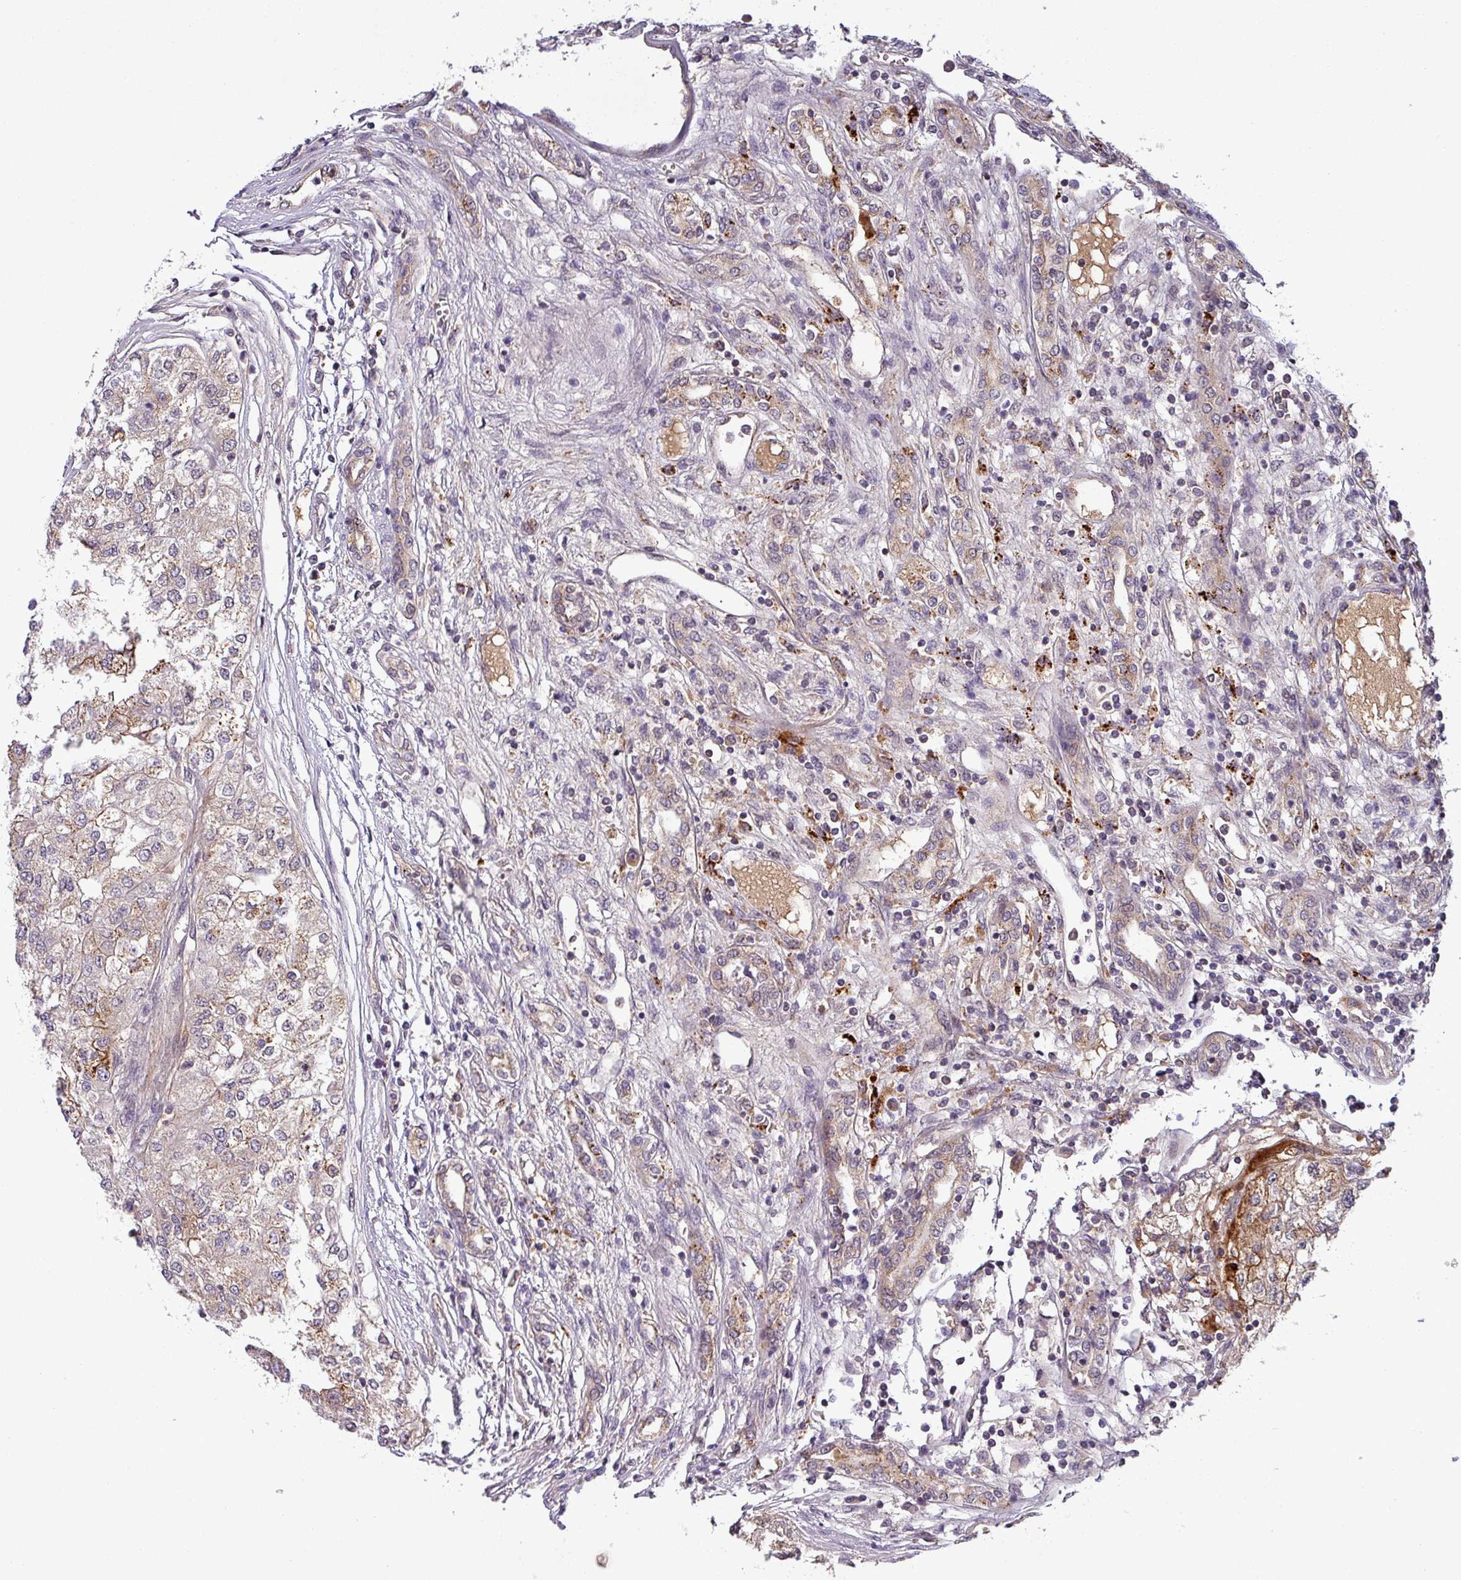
{"staining": {"intensity": "weak", "quantity": "25%-75%", "location": "cytoplasmic/membranous"}, "tissue": "renal cancer", "cell_type": "Tumor cells", "image_type": "cancer", "snomed": [{"axis": "morphology", "description": "Adenocarcinoma, NOS"}, {"axis": "topography", "description": "Kidney"}], "caption": "Approximately 25%-75% of tumor cells in adenocarcinoma (renal) show weak cytoplasmic/membranous protein positivity as visualized by brown immunohistochemical staining.", "gene": "PUS1", "patient": {"sex": "female", "age": 54}}